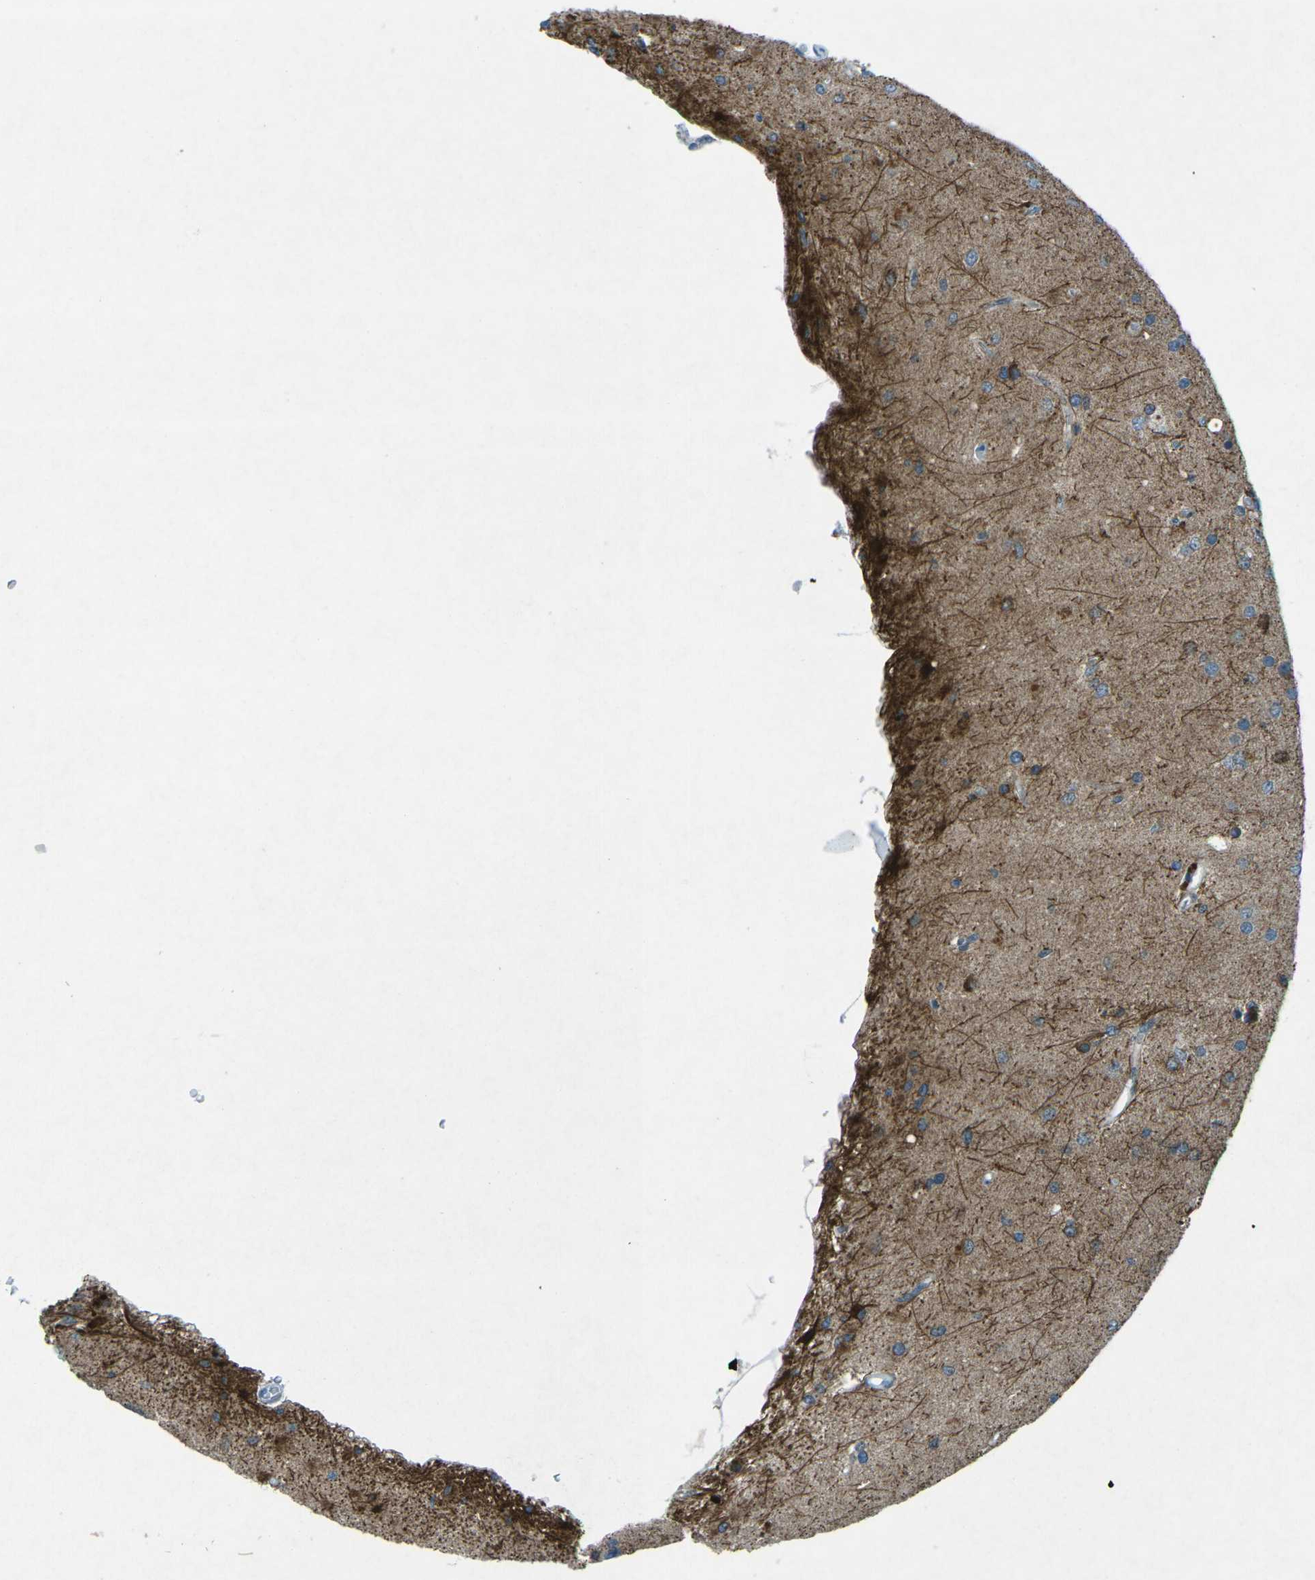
{"staining": {"intensity": "moderate", "quantity": "25%-75%", "location": "cytoplasmic/membranous"}, "tissue": "glioma", "cell_type": "Tumor cells", "image_type": "cancer", "snomed": [{"axis": "morphology", "description": "Normal tissue, NOS"}, {"axis": "morphology", "description": "Glioma, malignant, High grade"}, {"axis": "topography", "description": "Cerebral cortex"}], "caption": "The micrograph demonstrates a brown stain indicating the presence of a protein in the cytoplasmic/membranous of tumor cells in glioma.", "gene": "PRKCA", "patient": {"sex": "male", "age": 77}}